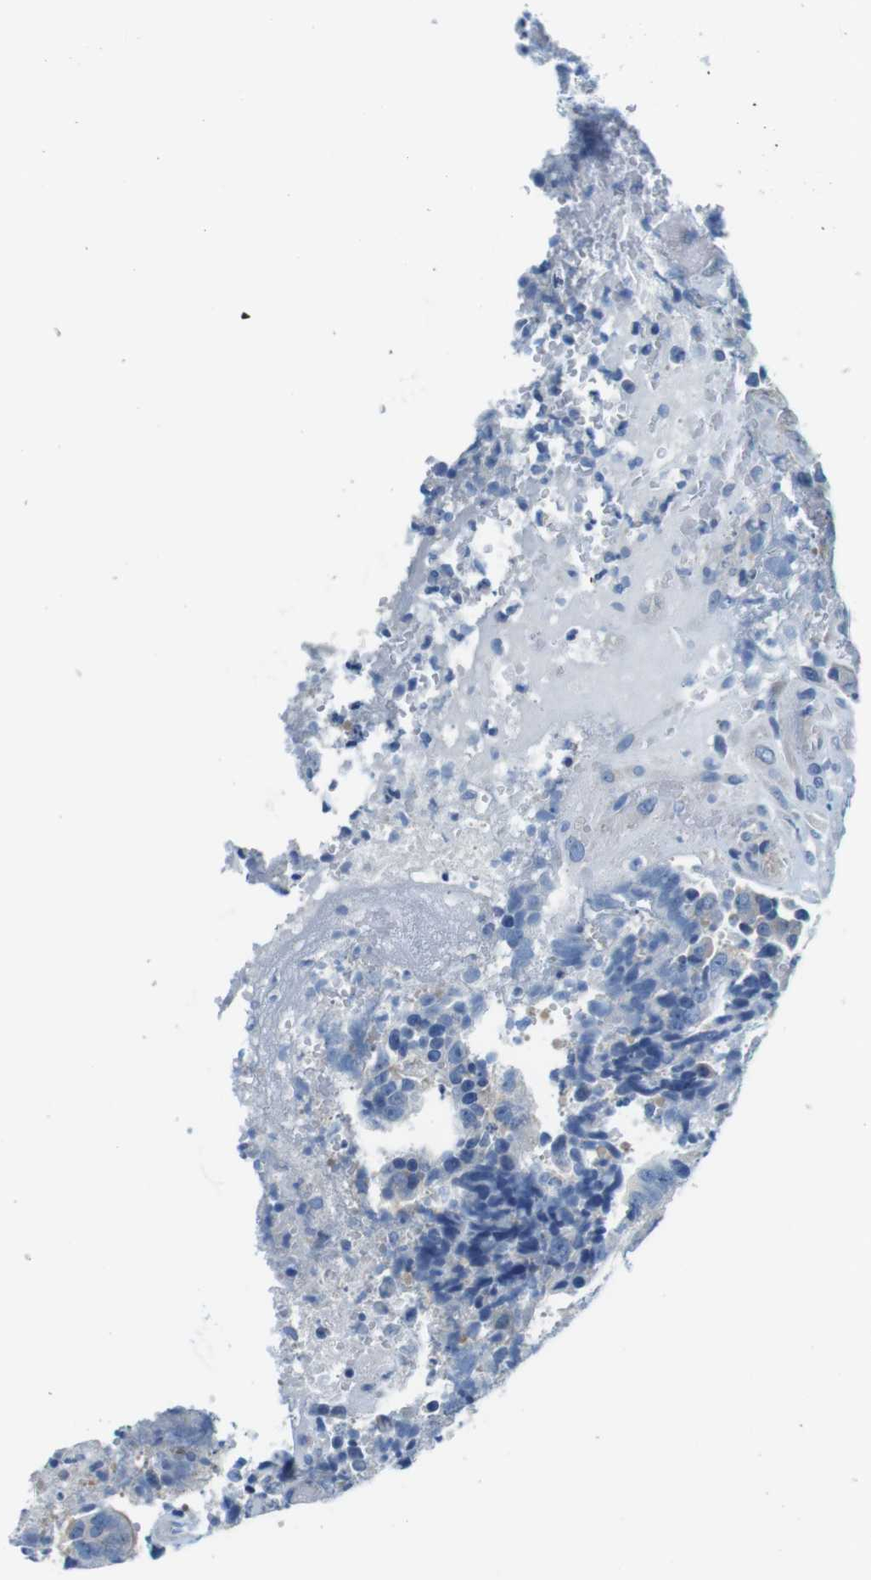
{"staining": {"intensity": "negative", "quantity": "none", "location": "none"}, "tissue": "colorectal cancer", "cell_type": "Tumor cells", "image_type": "cancer", "snomed": [{"axis": "morphology", "description": "Adenocarcinoma, NOS"}, {"axis": "topography", "description": "Rectum"}], "caption": "Tumor cells are negative for protein expression in human colorectal cancer.", "gene": "EIF2B5", "patient": {"sex": "male", "age": 72}}